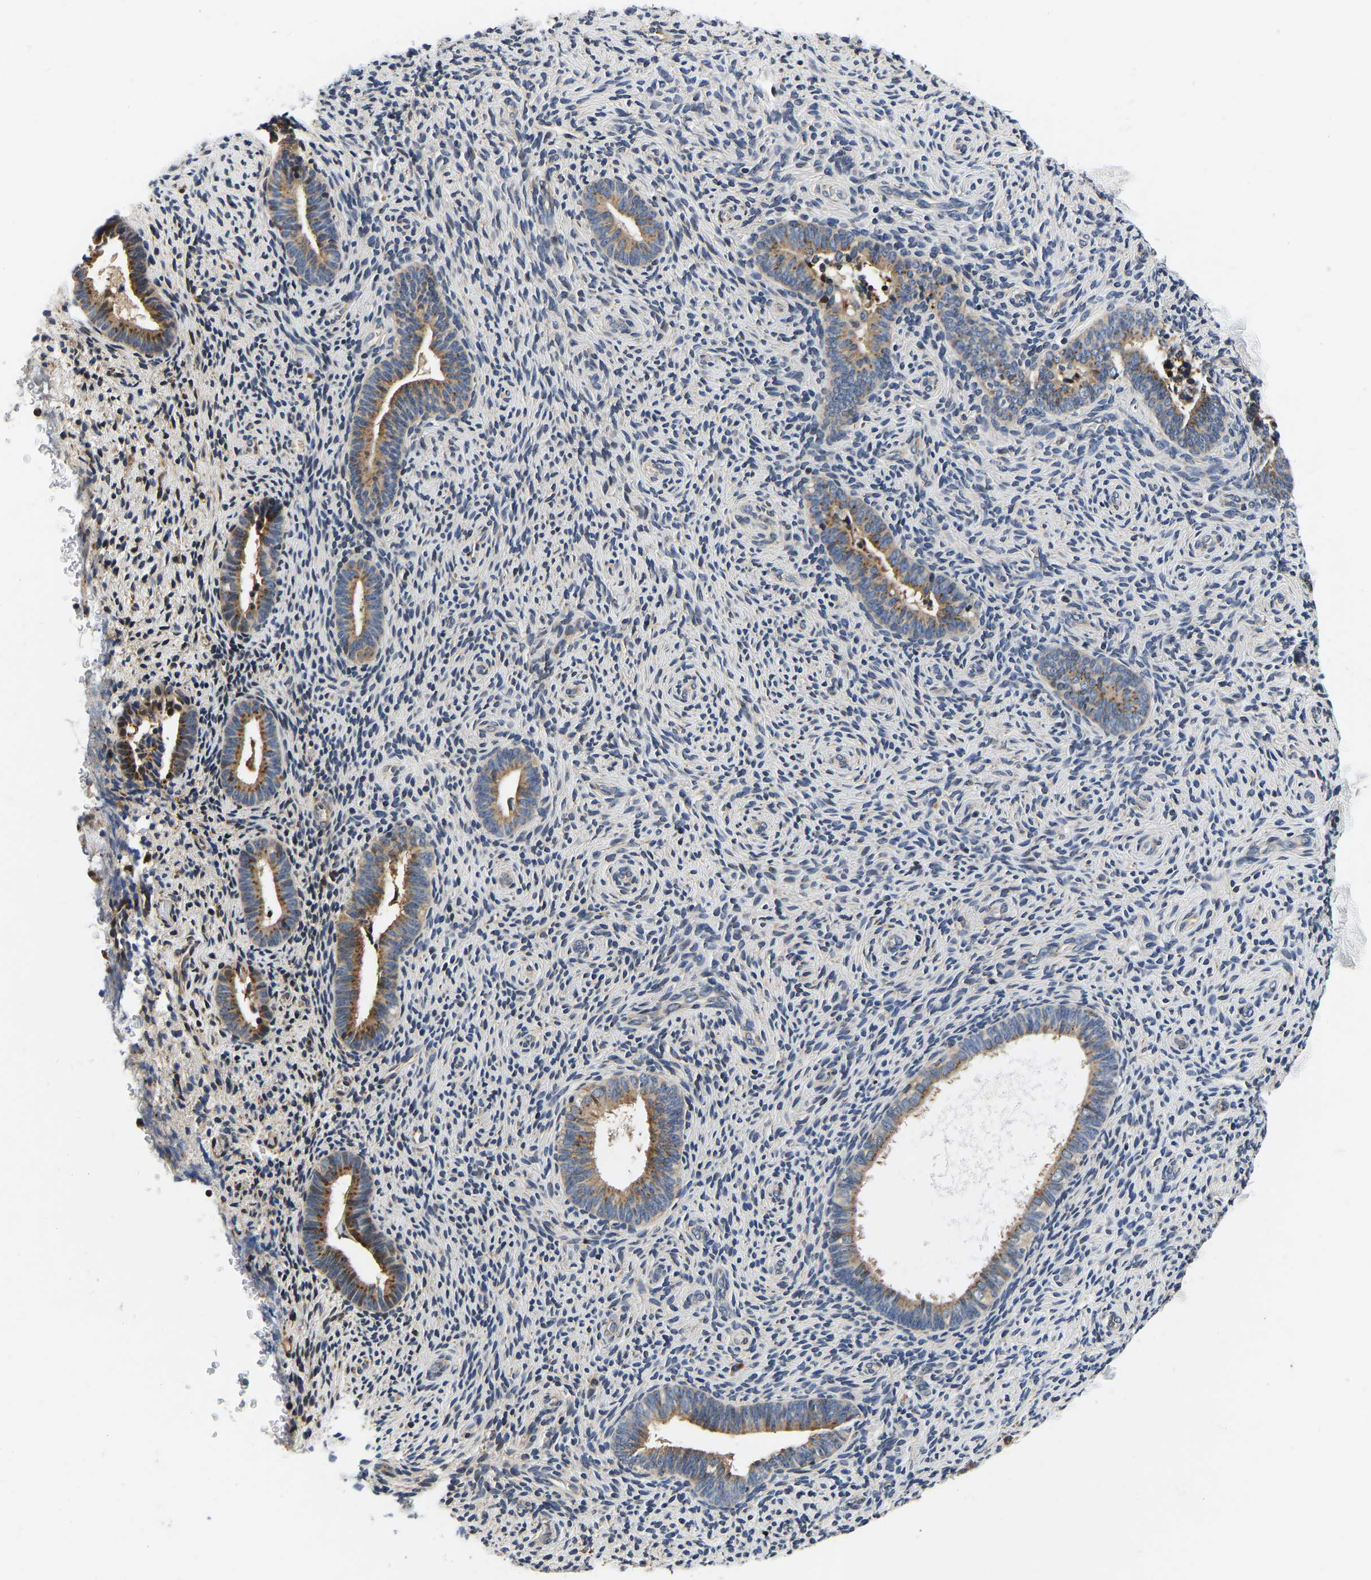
{"staining": {"intensity": "negative", "quantity": "none", "location": "none"}, "tissue": "endometrium", "cell_type": "Cells in endometrial stroma", "image_type": "normal", "snomed": [{"axis": "morphology", "description": "Normal tissue, NOS"}, {"axis": "topography", "description": "Endometrium"}], "caption": "Image shows no significant protein staining in cells in endometrial stroma of normal endometrium.", "gene": "RABAC1", "patient": {"sex": "female", "age": 51}}